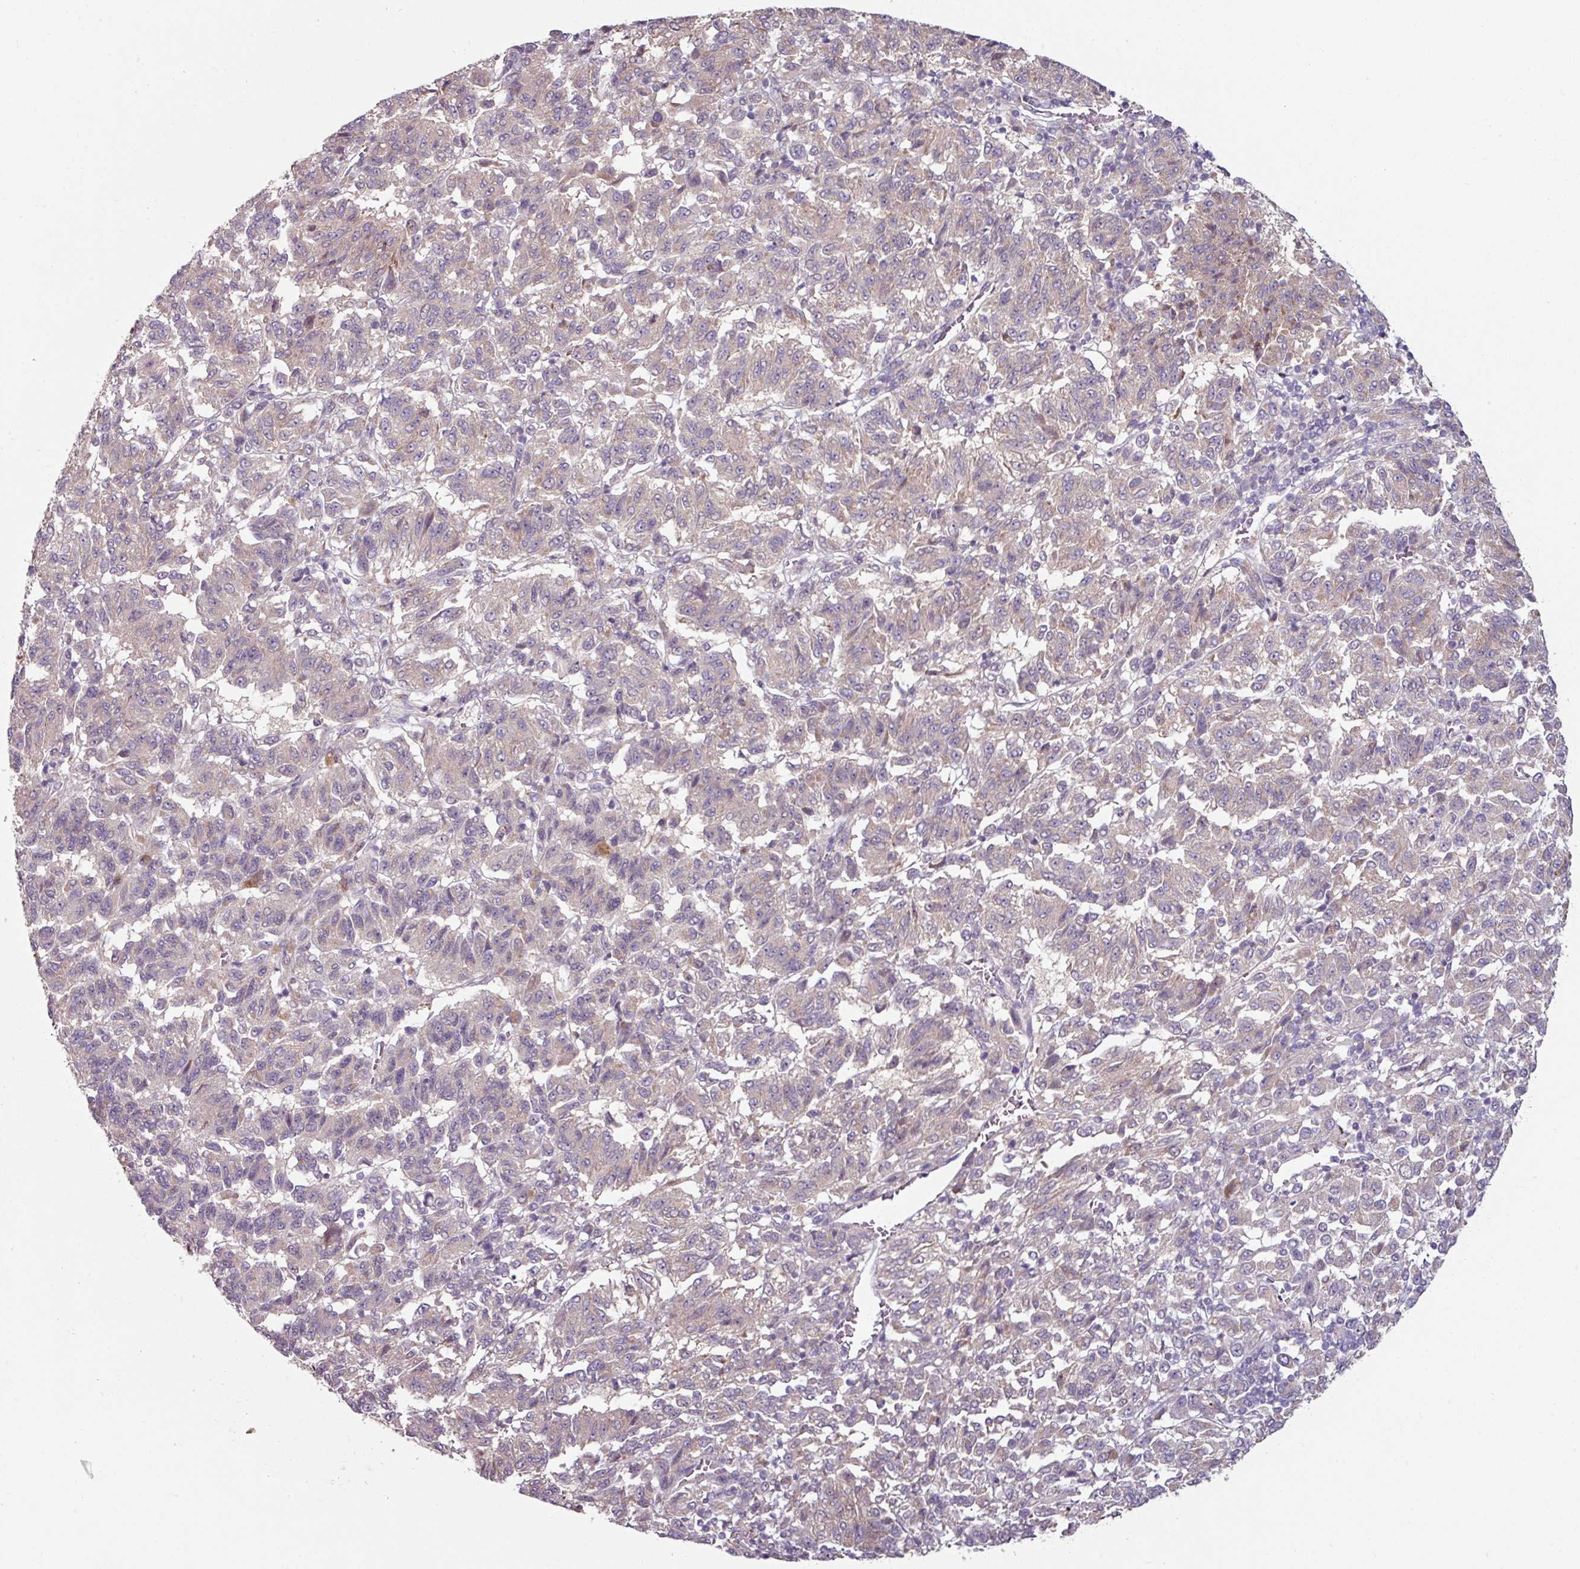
{"staining": {"intensity": "weak", "quantity": "25%-75%", "location": "cytoplasmic/membranous"}, "tissue": "melanoma", "cell_type": "Tumor cells", "image_type": "cancer", "snomed": [{"axis": "morphology", "description": "Malignant melanoma, Metastatic site"}, {"axis": "topography", "description": "Lung"}], "caption": "High-magnification brightfield microscopy of melanoma stained with DAB (brown) and counterstained with hematoxylin (blue). tumor cells exhibit weak cytoplasmic/membranous expression is seen in about25%-75% of cells.", "gene": "MTMR14", "patient": {"sex": "male", "age": 64}}